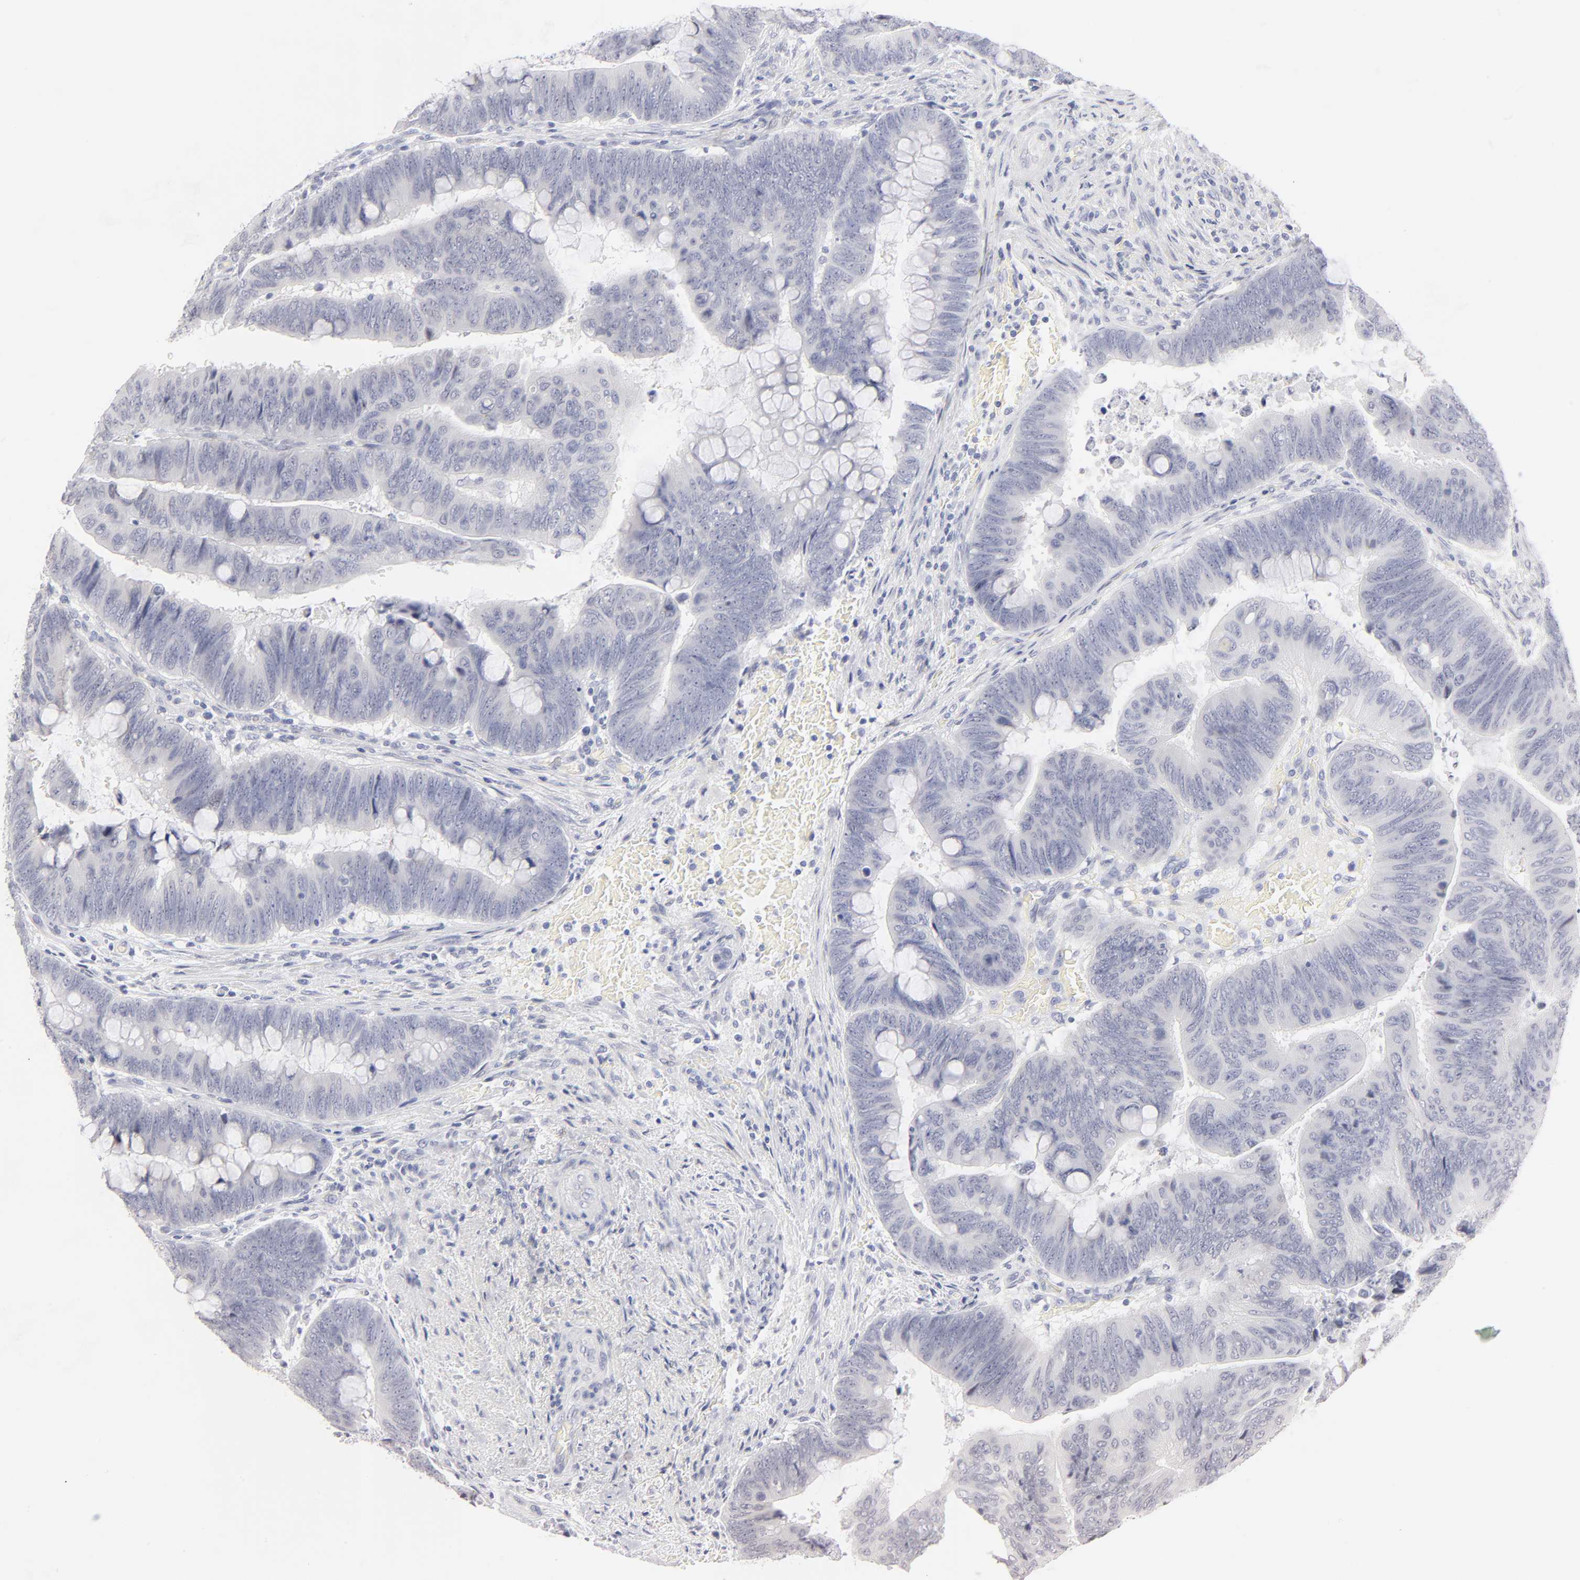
{"staining": {"intensity": "negative", "quantity": "none", "location": "none"}, "tissue": "colorectal cancer", "cell_type": "Tumor cells", "image_type": "cancer", "snomed": [{"axis": "morphology", "description": "Normal tissue, NOS"}, {"axis": "morphology", "description": "Adenocarcinoma, NOS"}, {"axis": "topography", "description": "Rectum"}], "caption": "Histopathology image shows no significant protein staining in tumor cells of colorectal adenocarcinoma.", "gene": "KHNYN", "patient": {"sex": "male", "age": 92}}